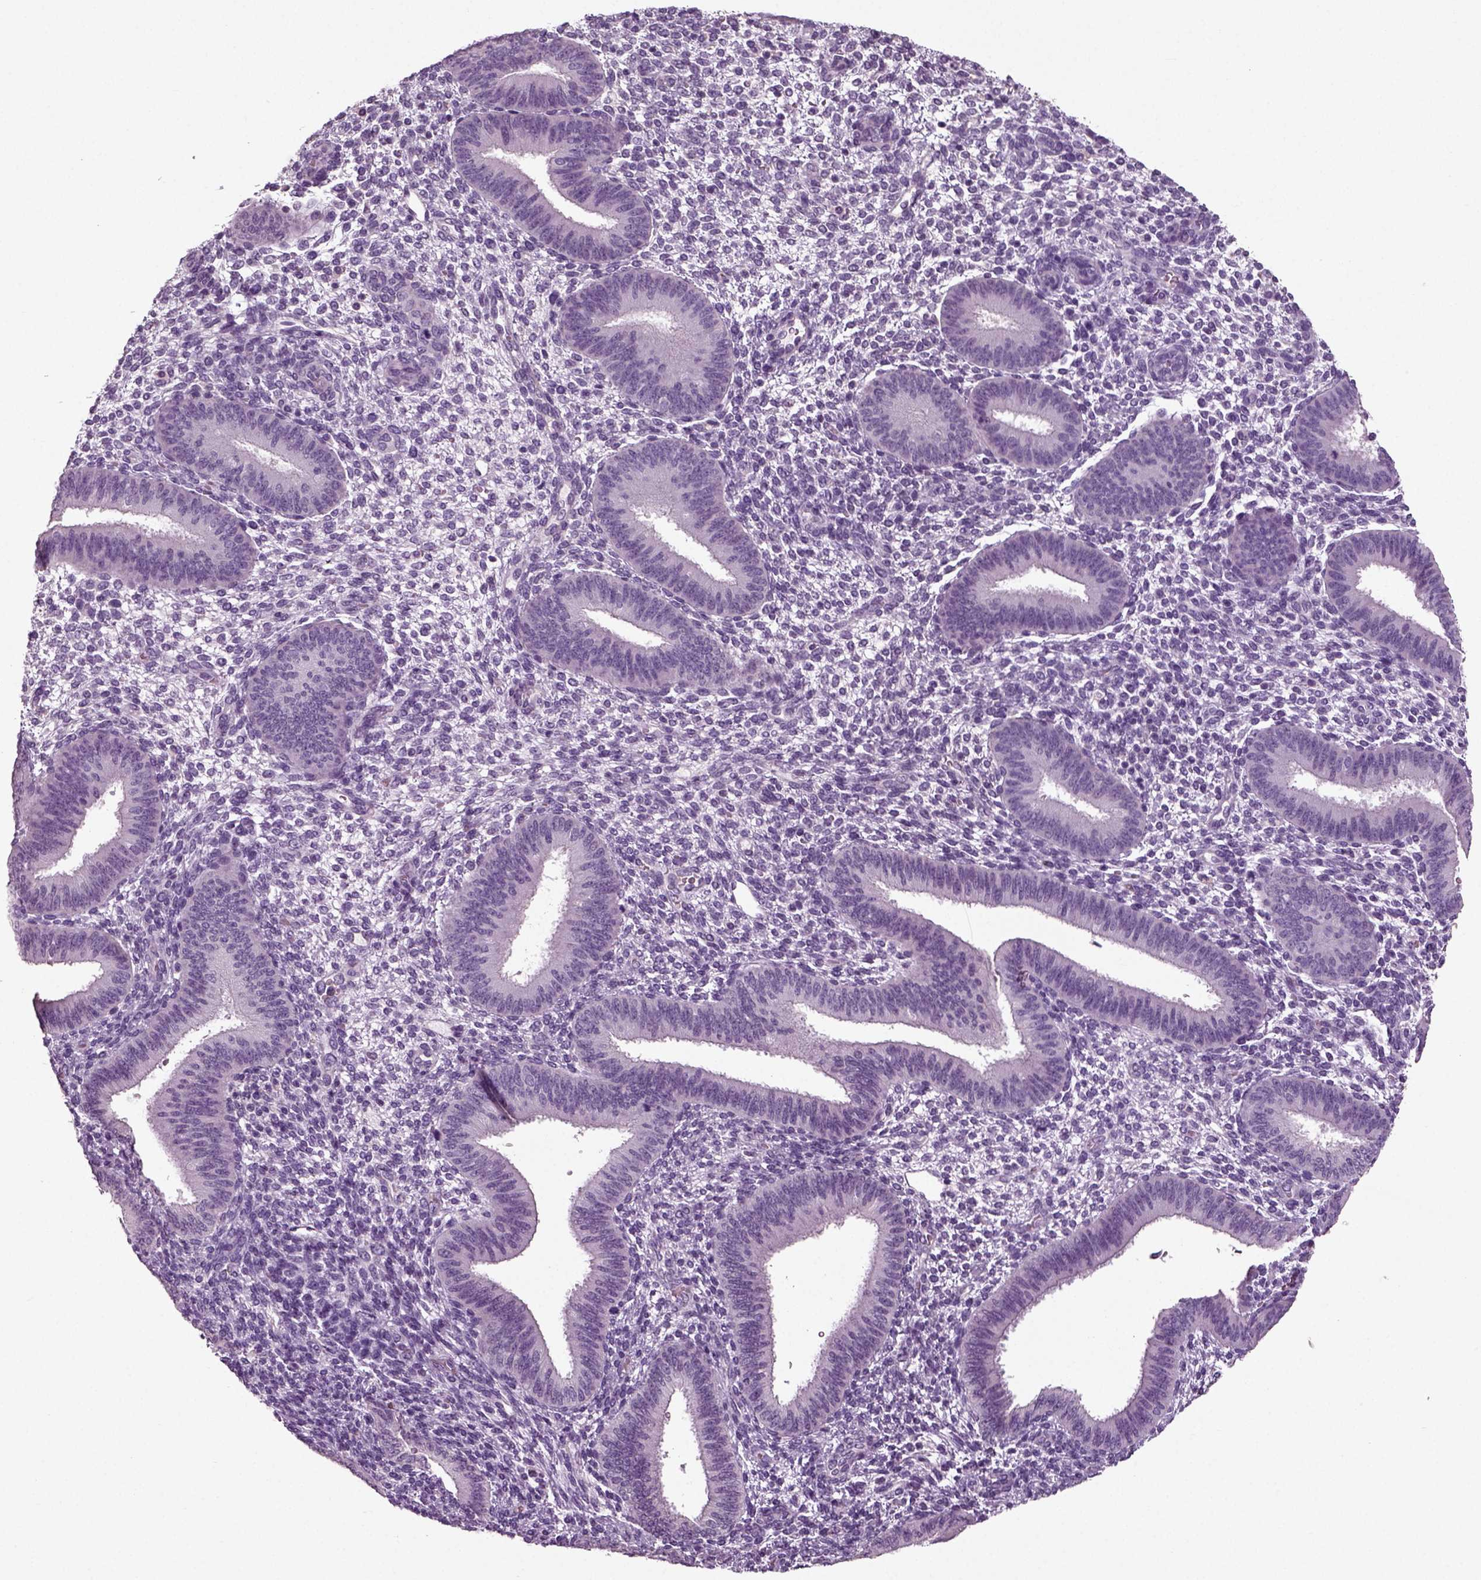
{"staining": {"intensity": "negative", "quantity": "none", "location": "none"}, "tissue": "endometrium", "cell_type": "Cells in endometrial stroma", "image_type": "normal", "snomed": [{"axis": "morphology", "description": "Normal tissue, NOS"}, {"axis": "topography", "description": "Endometrium"}], "caption": "Immunohistochemical staining of benign endometrium displays no significant positivity in cells in endometrial stroma. The staining is performed using DAB brown chromogen with nuclei counter-stained in using hematoxylin.", "gene": "DEFB118", "patient": {"sex": "female", "age": 39}}